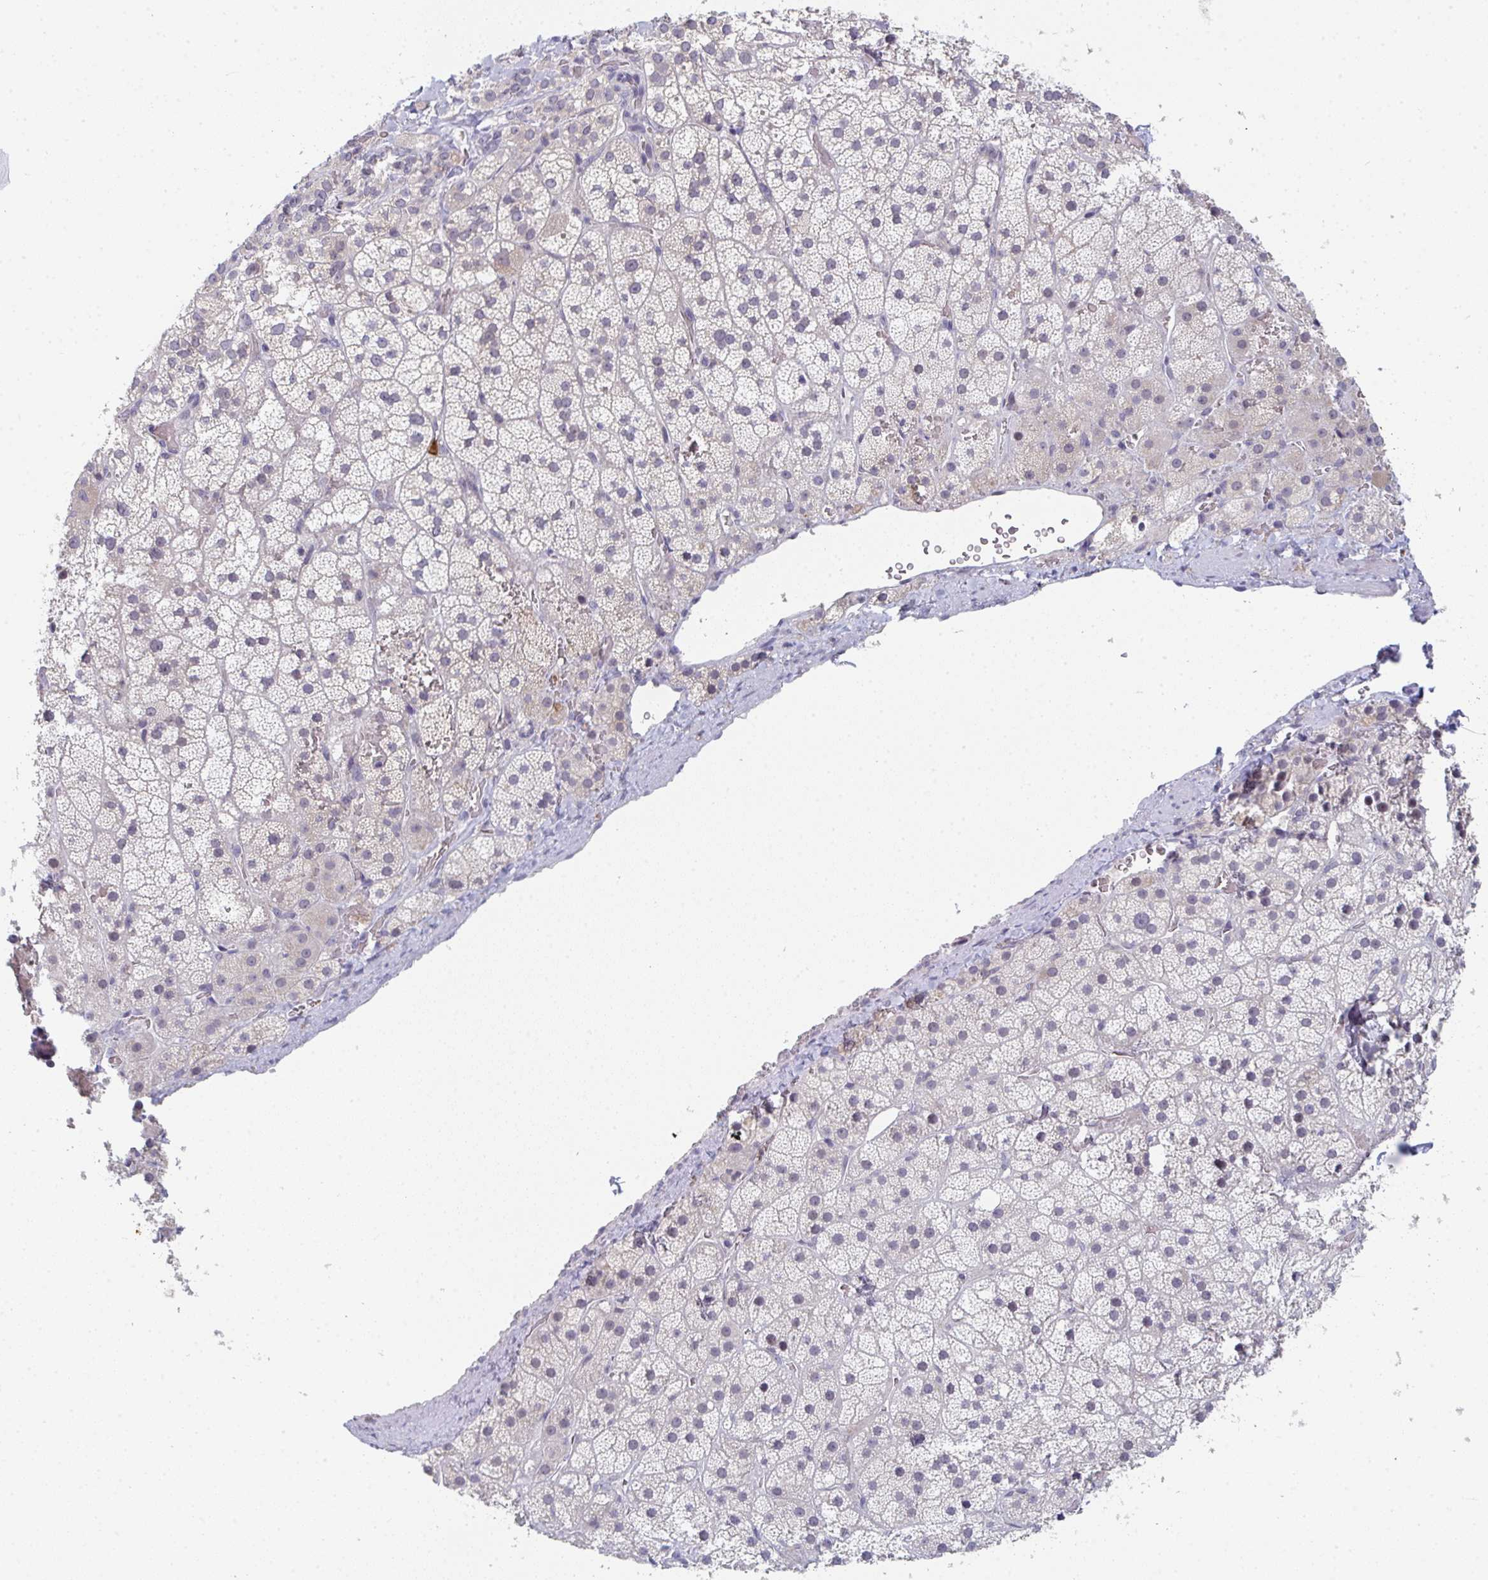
{"staining": {"intensity": "weak", "quantity": "25%-75%", "location": "cytoplasmic/membranous"}, "tissue": "adrenal gland", "cell_type": "Glandular cells", "image_type": "normal", "snomed": [{"axis": "morphology", "description": "Normal tissue, NOS"}, {"axis": "topography", "description": "Adrenal gland"}], "caption": "Normal adrenal gland reveals weak cytoplasmic/membranous positivity in approximately 25%-75% of glandular cells, visualized by immunohistochemistry.", "gene": "RIOK1", "patient": {"sex": "male", "age": 57}}